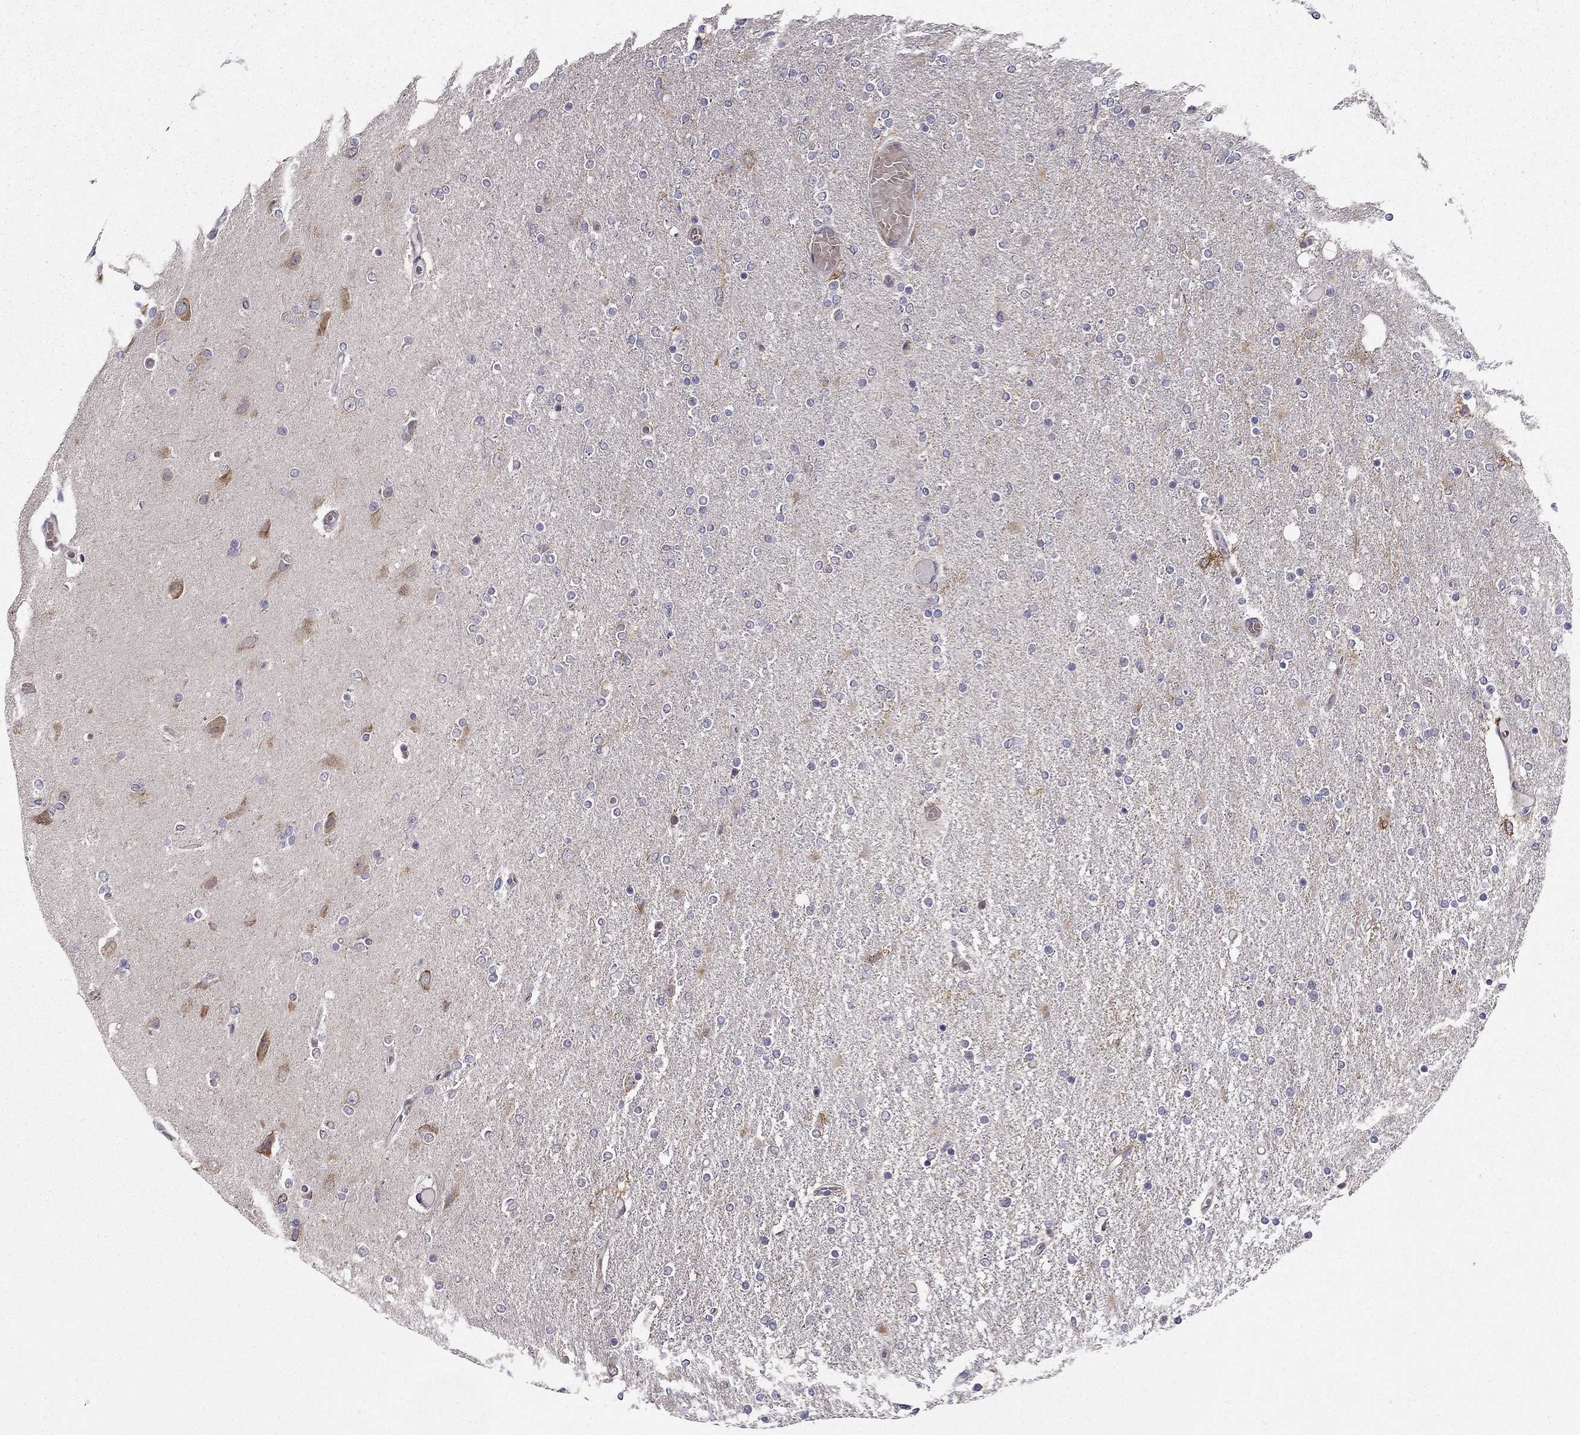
{"staining": {"intensity": "negative", "quantity": "none", "location": "none"}, "tissue": "glioma", "cell_type": "Tumor cells", "image_type": "cancer", "snomed": [{"axis": "morphology", "description": "Glioma, malignant, High grade"}, {"axis": "topography", "description": "Cerebral cortex"}], "caption": "Tumor cells show no significant positivity in high-grade glioma (malignant). Brightfield microscopy of immunohistochemistry stained with DAB (3,3'-diaminobenzidine) (brown) and hematoxylin (blue), captured at high magnification.", "gene": "ARHGEF28", "patient": {"sex": "male", "age": 70}}